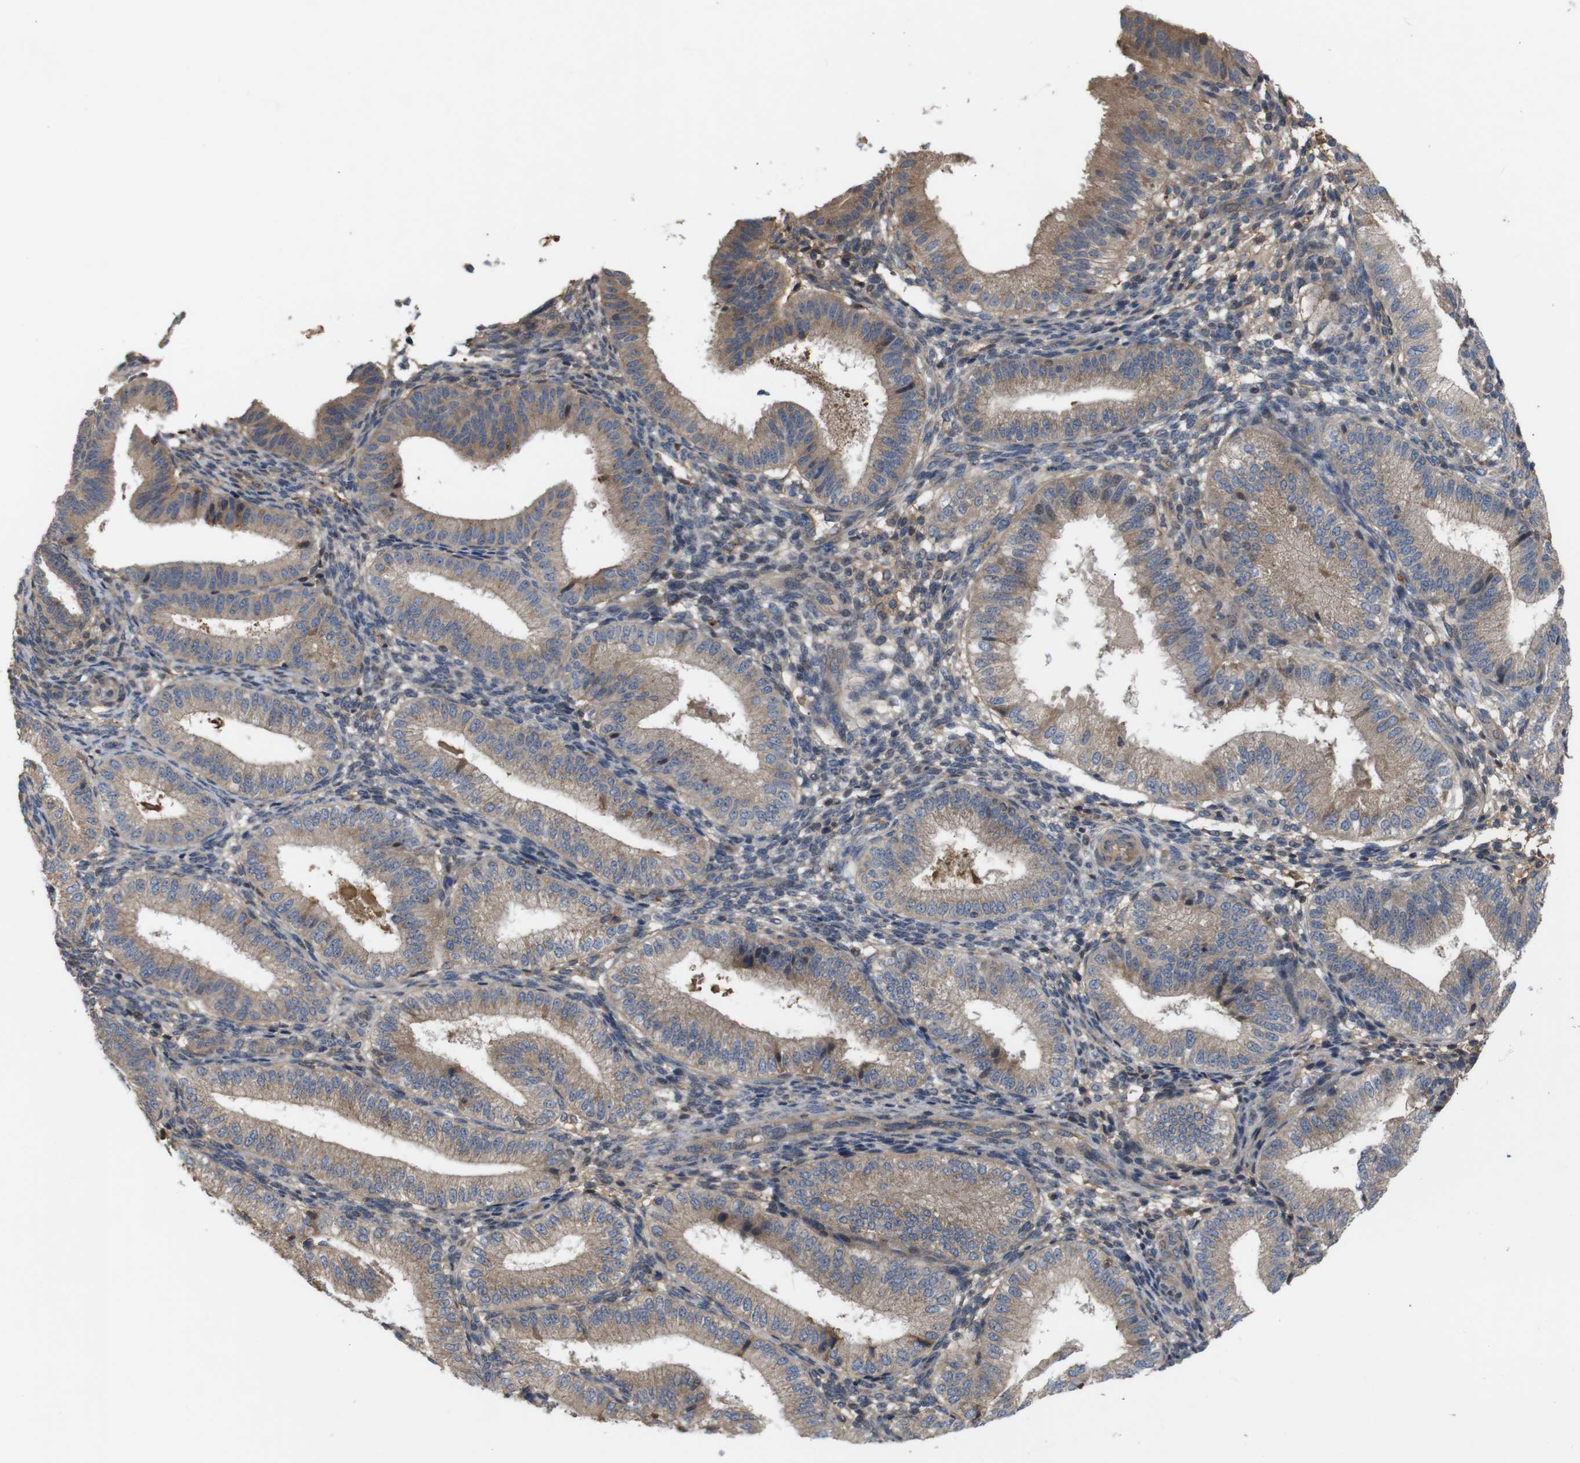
{"staining": {"intensity": "weak", "quantity": "25%-75%", "location": "cytoplasmic/membranous"}, "tissue": "endometrium", "cell_type": "Cells in endometrial stroma", "image_type": "normal", "snomed": [{"axis": "morphology", "description": "Normal tissue, NOS"}, {"axis": "topography", "description": "Endometrium"}], "caption": "A low amount of weak cytoplasmic/membranous positivity is seen in approximately 25%-75% of cells in endometrial stroma in benign endometrium.", "gene": "PTPN1", "patient": {"sex": "female", "age": 39}}